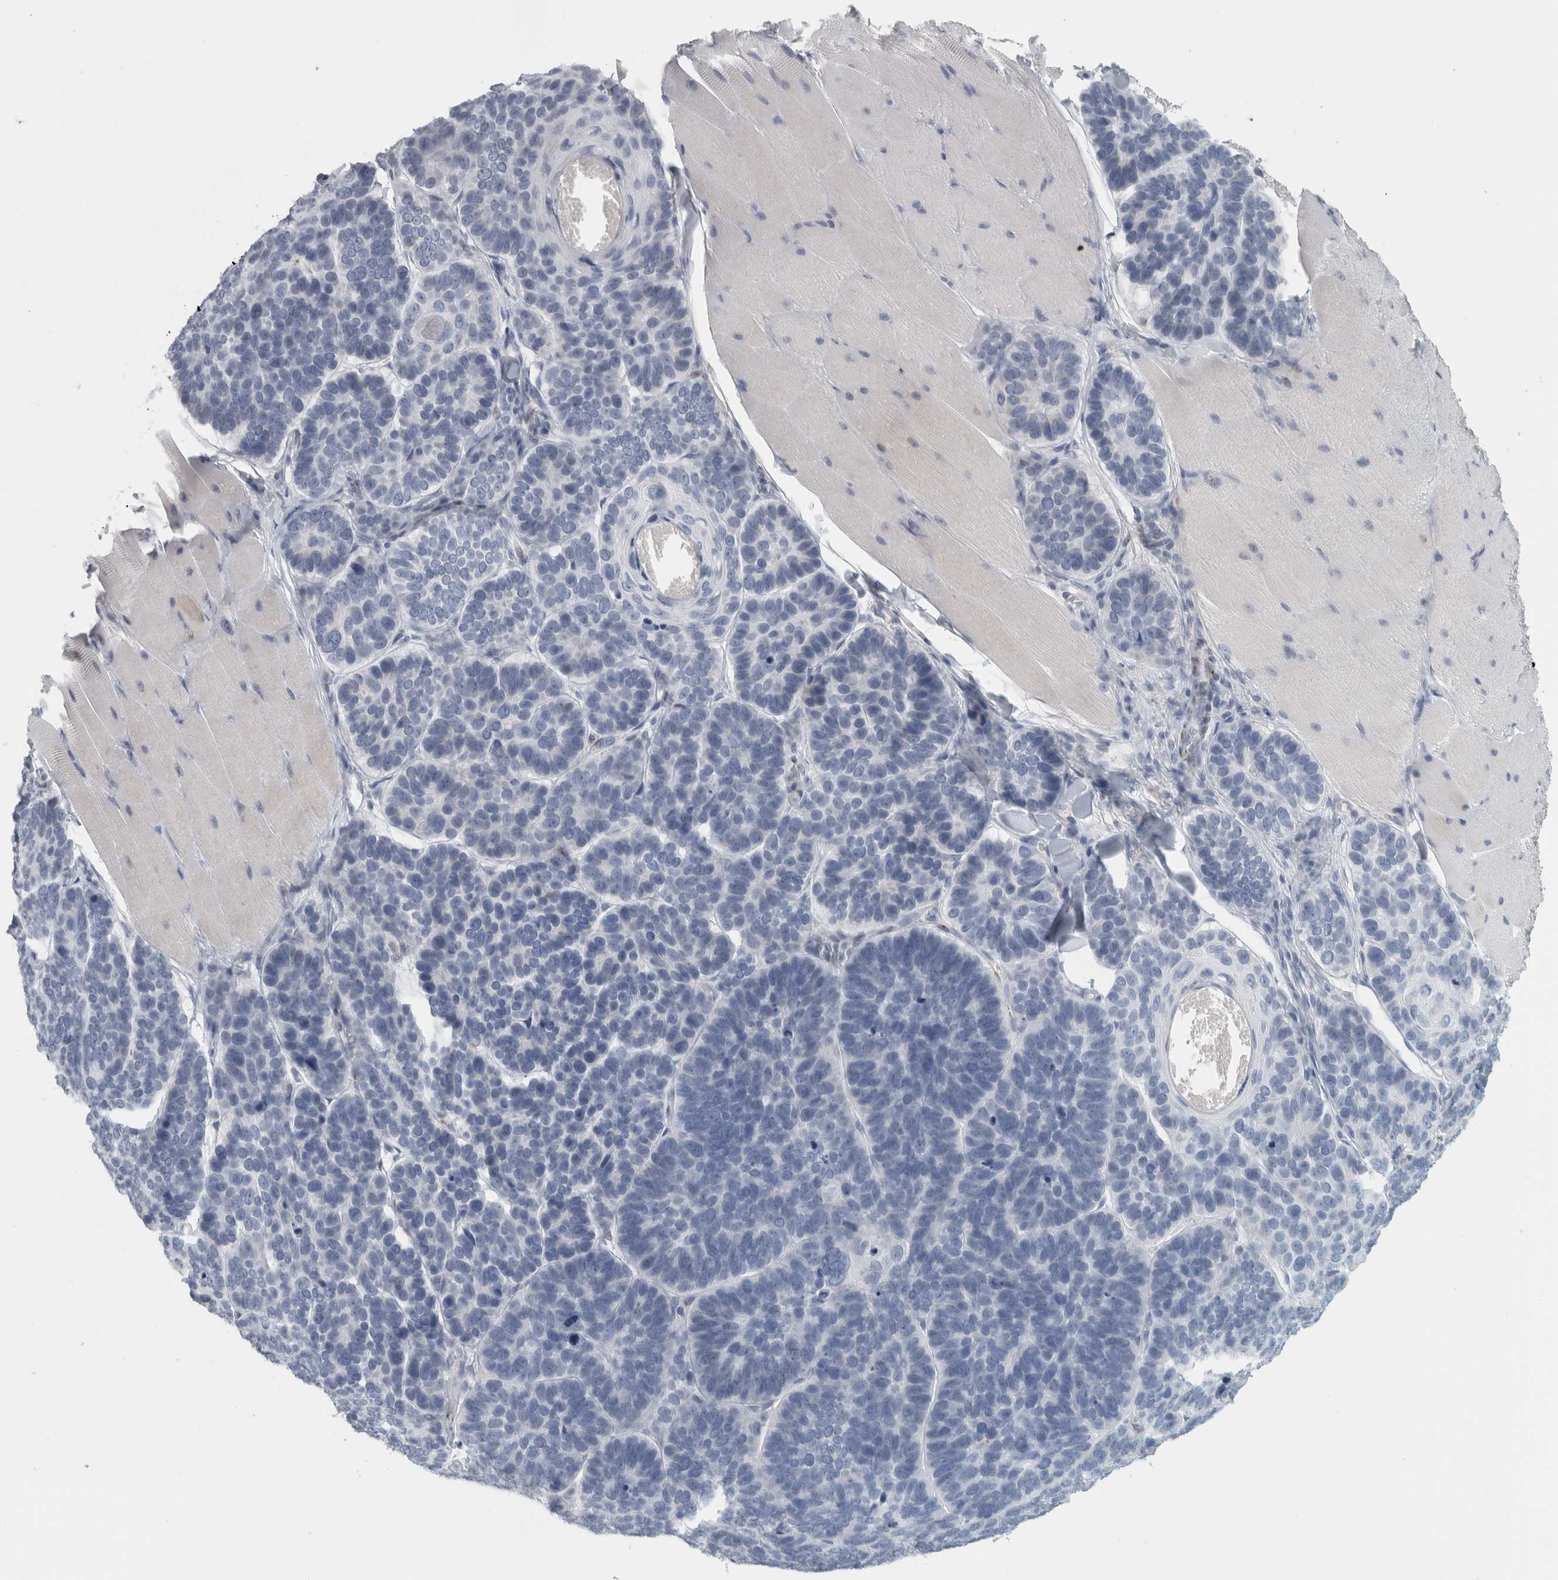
{"staining": {"intensity": "negative", "quantity": "none", "location": "none"}, "tissue": "skin cancer", "cell_type": "Tumor cells", "image_type": "cancer", "snomed": [{"axis": "morphology", "description": "Basal cell carcinoma"}, {"axis": "topography", "description": "Skin"}], "caption": "Immunohistochemistry (IHC) histopathology image of human skin cancer (basal cell carcinoma) stained for a protein (brown), which exhibits no positivity in tumor cells.", "gene": "CPE", "patient": {"sex": "male", "age": 62}}